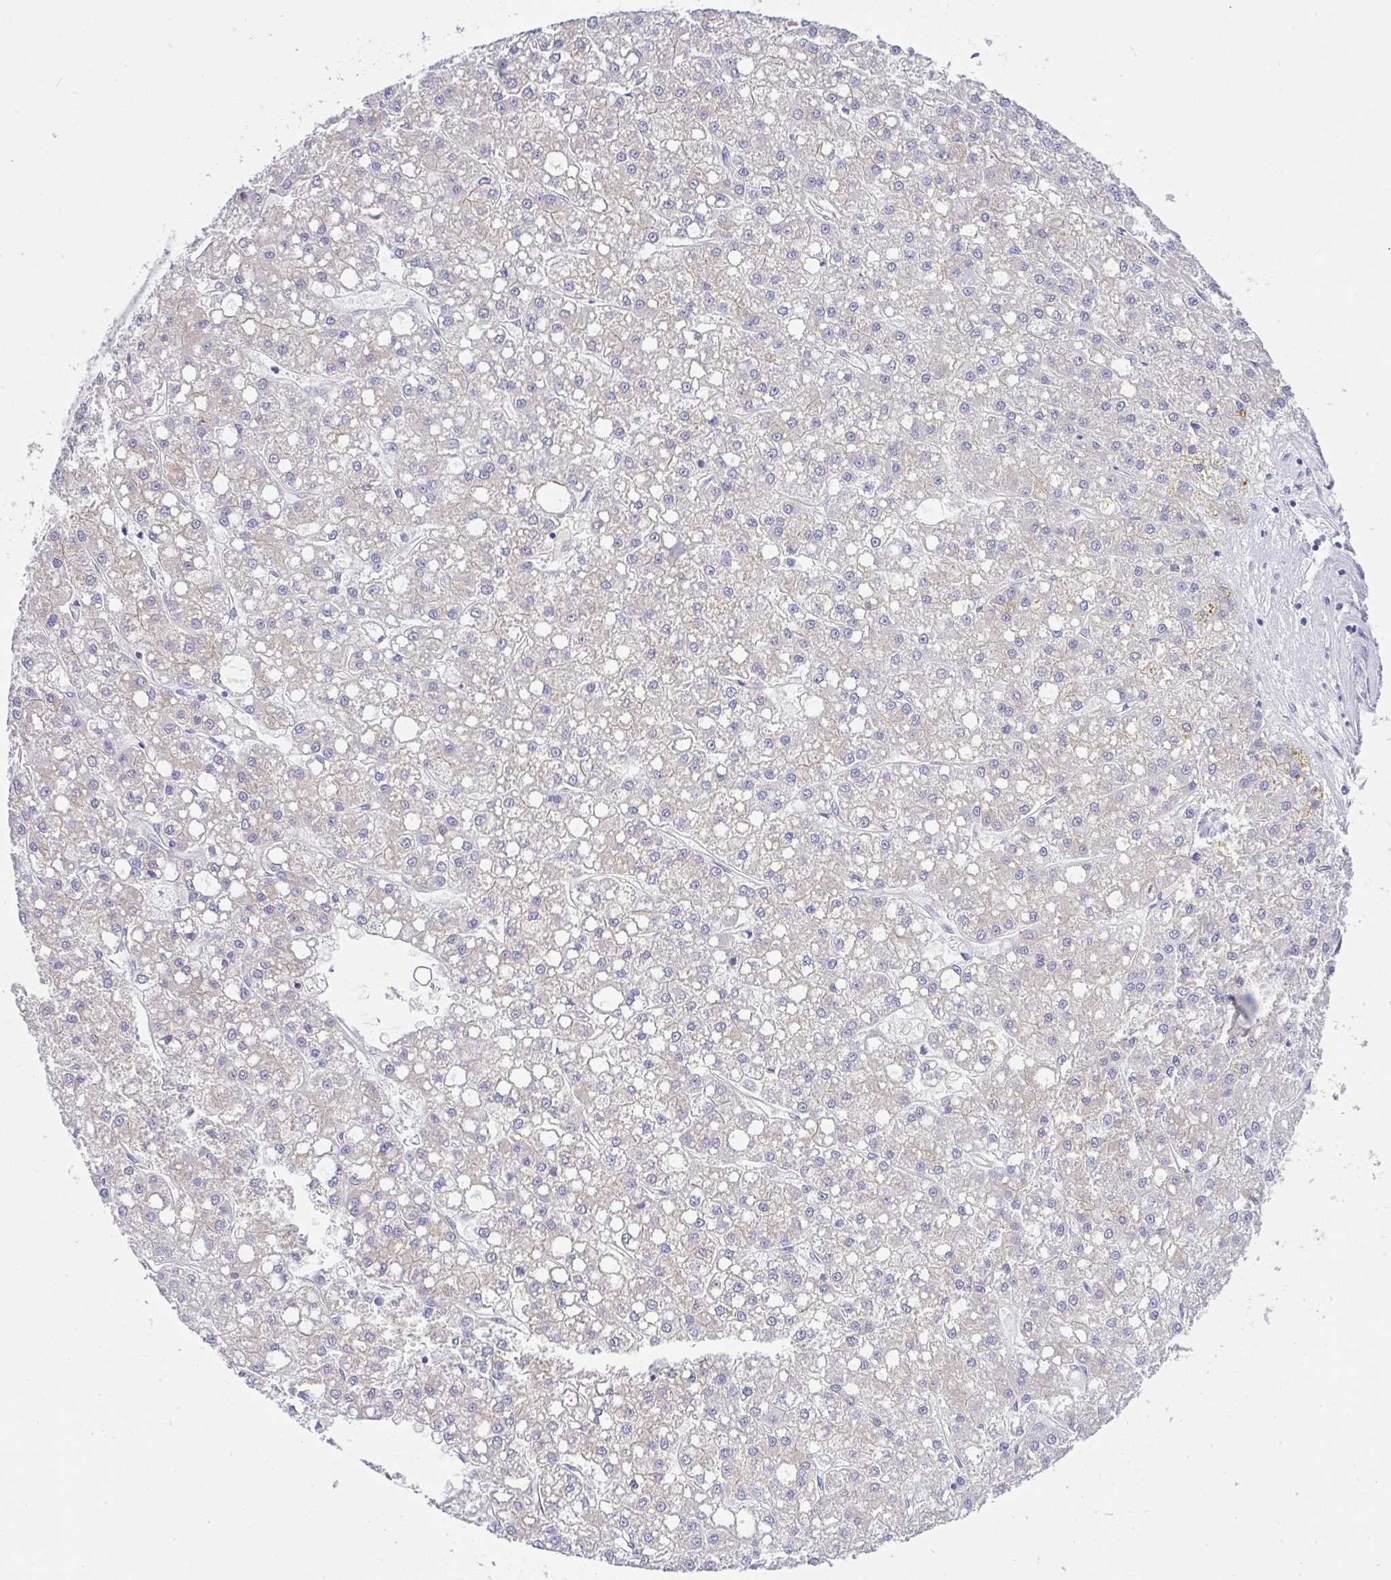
{"staining": {"intensity": "negative", "quantity": "none", "location": "none"}, "tissue": "liver cancer", "cell_type": "Tumor cells", "image_type": "cancer", "snomed": [{"axis": "morphology", "description": "Carcinoma, Hepatocellular, NOS"}, {"axis": "topography", "description": "Liver"}], "caption": "Immunohistochemical staining of liver hepatocellular carcinoma shows no significant staining in tumor cells.", "gene": "FAM177A1", "patient": {"sex": "male", "age": 67}}